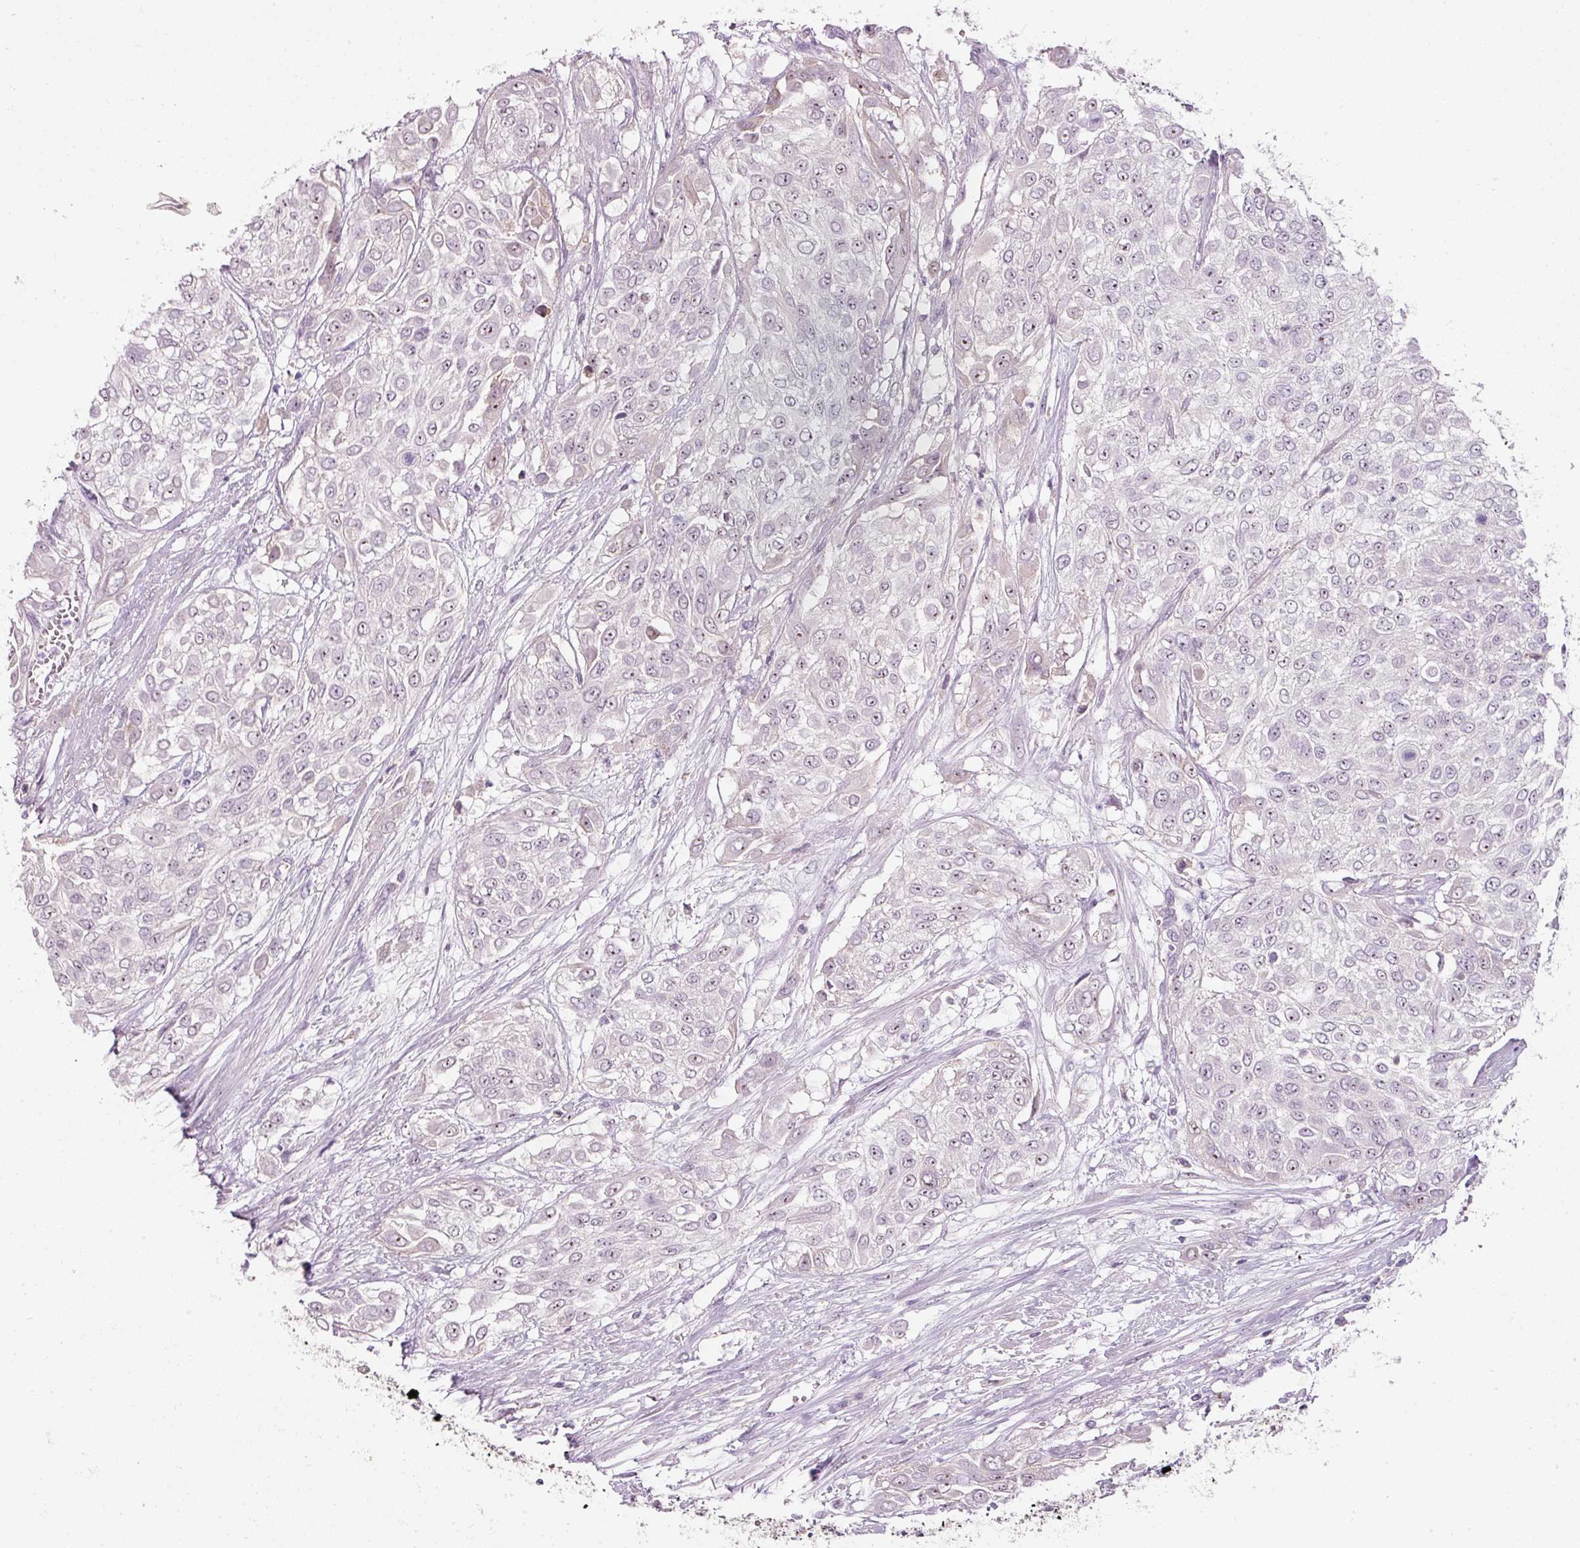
{"staining": {"intensity": "weak", "quantity": "25%-75%", "location": "nuclear"}, "tissue": "urothelial cancer", "cell_type": "Tumor cells", "image_type": "cancer", "snomed": [{"axis": "morphology", "description": "Urothelial carcinoma, High grade"}, {"axis": "topography", "description": "Urinary bladder"}], "caption": "Protein staining by immunohistochemistry reveals weak nuclear positivity in about 25%-75% of tumor cells in urothelial cancer.", "gene": "TMEM37", "patient": {"sex": "male", "age": 57}}